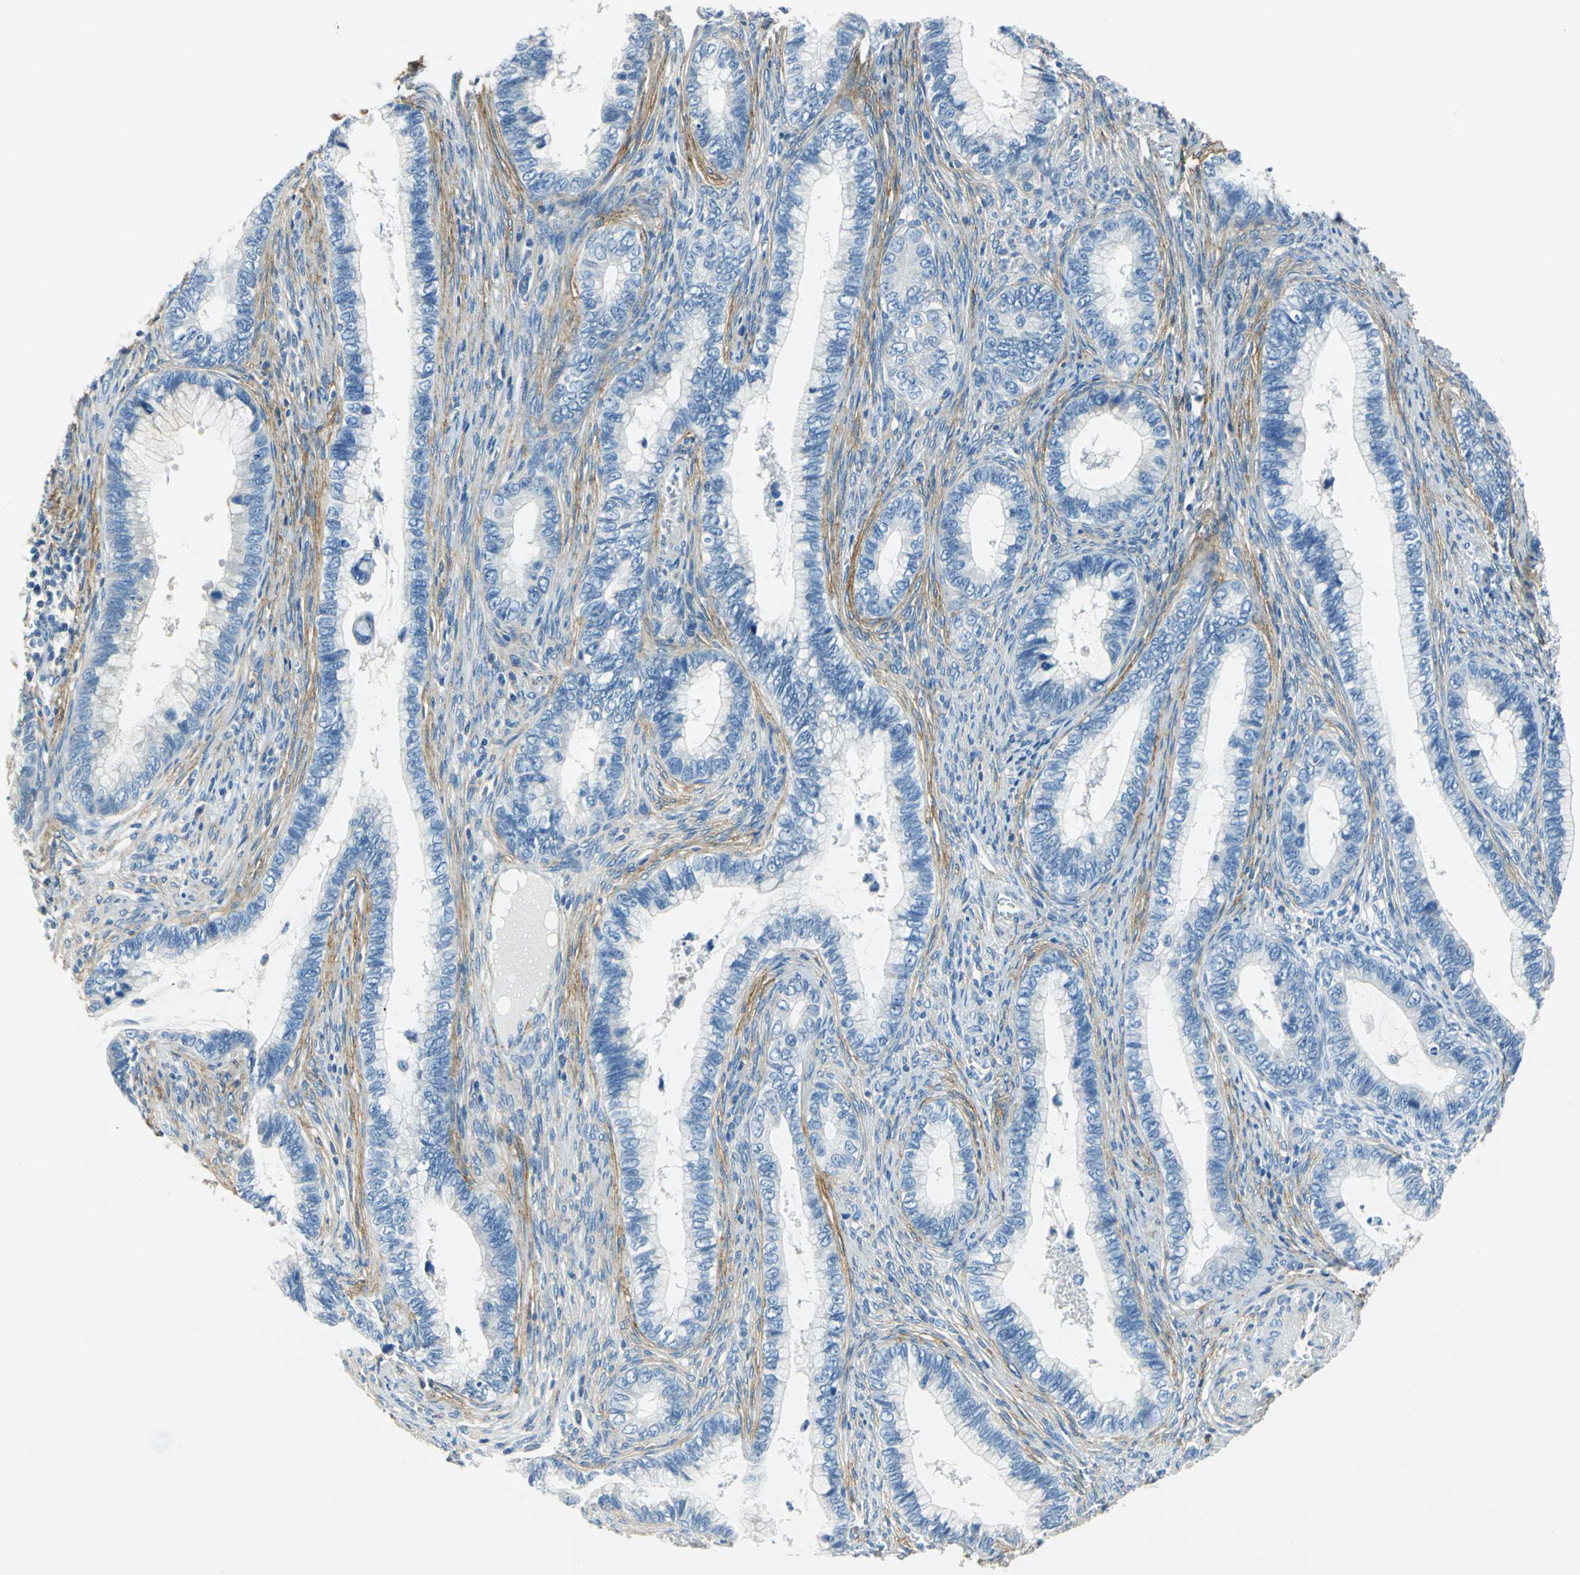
{"staining": {"intensity": "negative", "quantity": "none", "location": "none"}, "tissue": "cervical cancer", "cell_type": "Tumor cells", "image_type": "cancer", "snomed": [{"axis": "morphology", "description": "Adenocarcinoma, NOS"}, {"axis": "topography", "description": "Cervix"}], "caption": "Immunohistochemistry (IHC) image of human cervical cancer (adenocarcinoma) stained for a protein (brown), which demonstrates no positivity in tumor cells.", "gene": "AKAP12", "patient": {"sex": "female", "age": 44}}